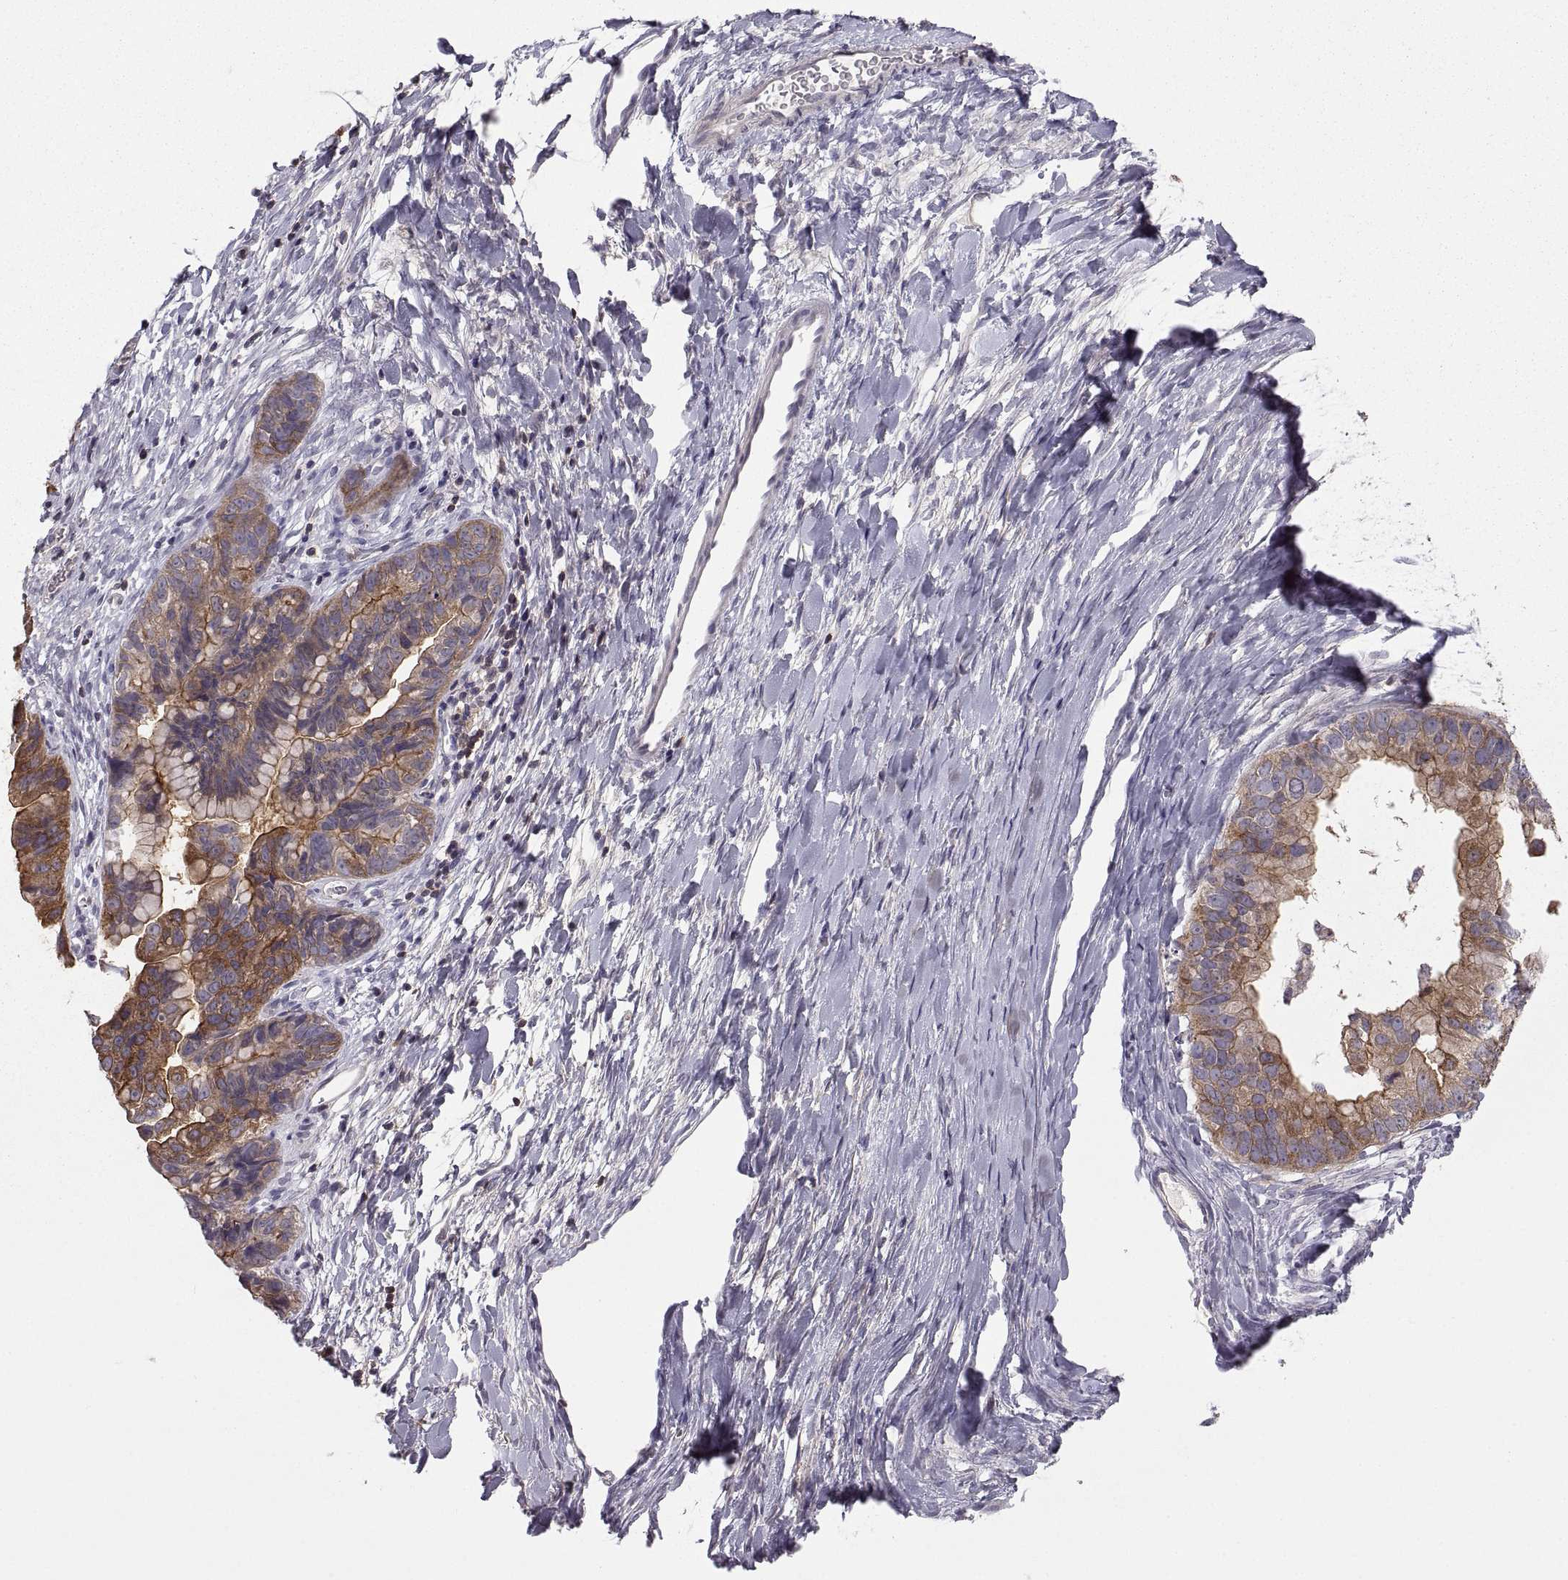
{"staining": {"intensity": "moderate", "quantity": "25%-75%", "location": "cytoplasmic/membranous"}, "tissue": "ovarian cancer", "cell_type": "Tumor cells", "image_type": "cancer", "snomed": [{"axis": "morphology", "description": "Cystadenocarcinoma, mucinous, NOS"}, {"axis": "topography", "description": "Ovary"}], "caption": "Immunohistochemical staining of human ovarian mucinous cystadenocarcinoma displays medium levels of moderate cytoplasmic/membranous expression in approximately 25%-75% of tumor cells.", "gene": "EZR", "patient": {"sex": "female", "age": 76}}